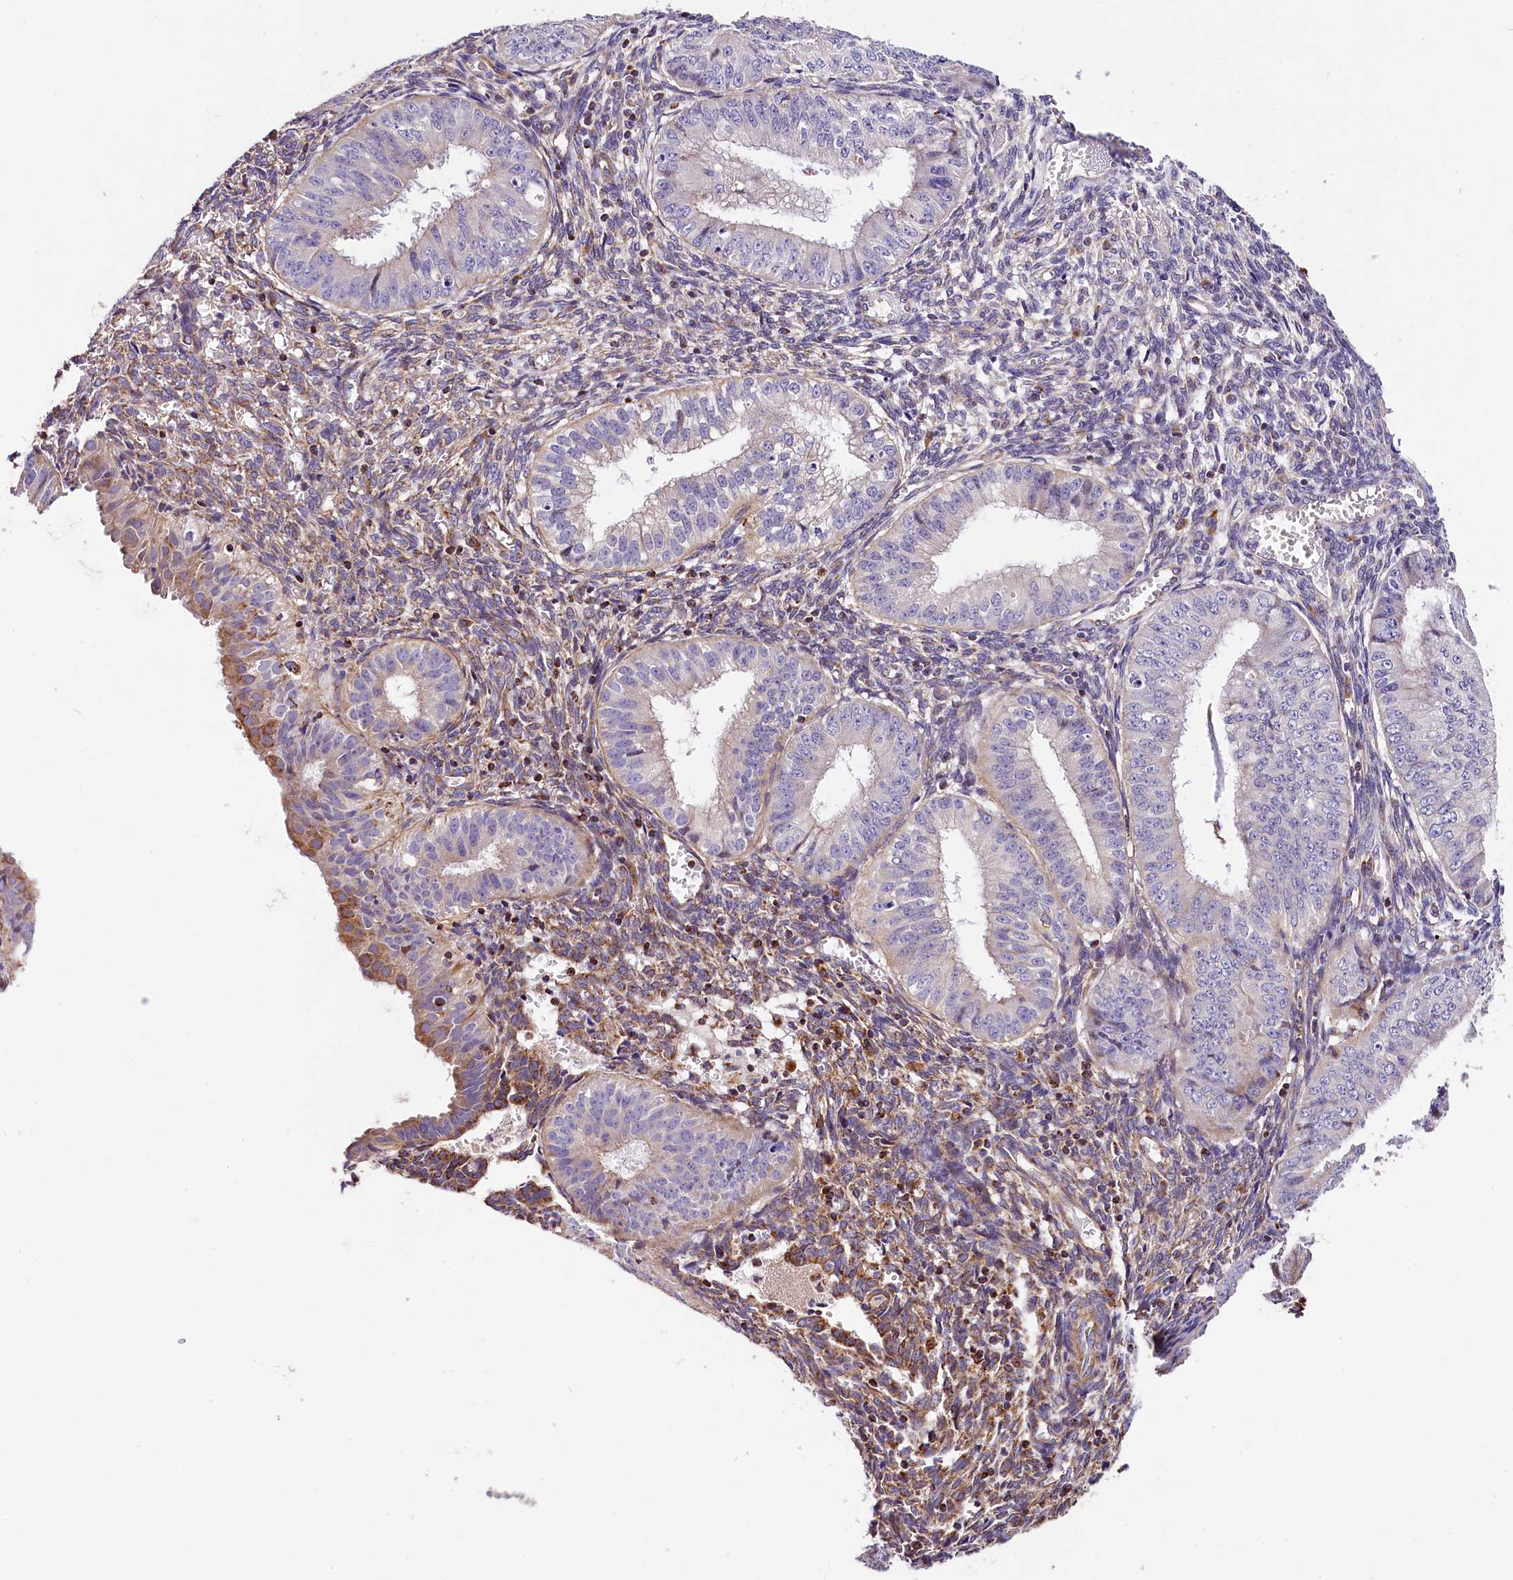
{"staining": {"intensity": "moderate", "quantity": "<25%", "location": "cytoplasmic/membranous"}, "tissue": "endometrial cancer", "cell_type": "Tumor cells", "image_type": "cancer", "snomed": [{"axis": "morphology", "description": "Normal tissue, NOS"}, {"axis": "morphology", "description": "Adenocarcinoma, NOS"}, {"axis": "topography", "description": "Endometrium"}], "caption": "Immunohistochemical staining of human adenocarcinoma (endometrial) demonstrates low levels of moderate cytoplasmic/membranous protein expression in about <25% of tumor cells. The protein is shown in brown color, while the nuclei are stained blue.", "gene": "ACAA2", "patient": {"sex": "female", "age": 53}}